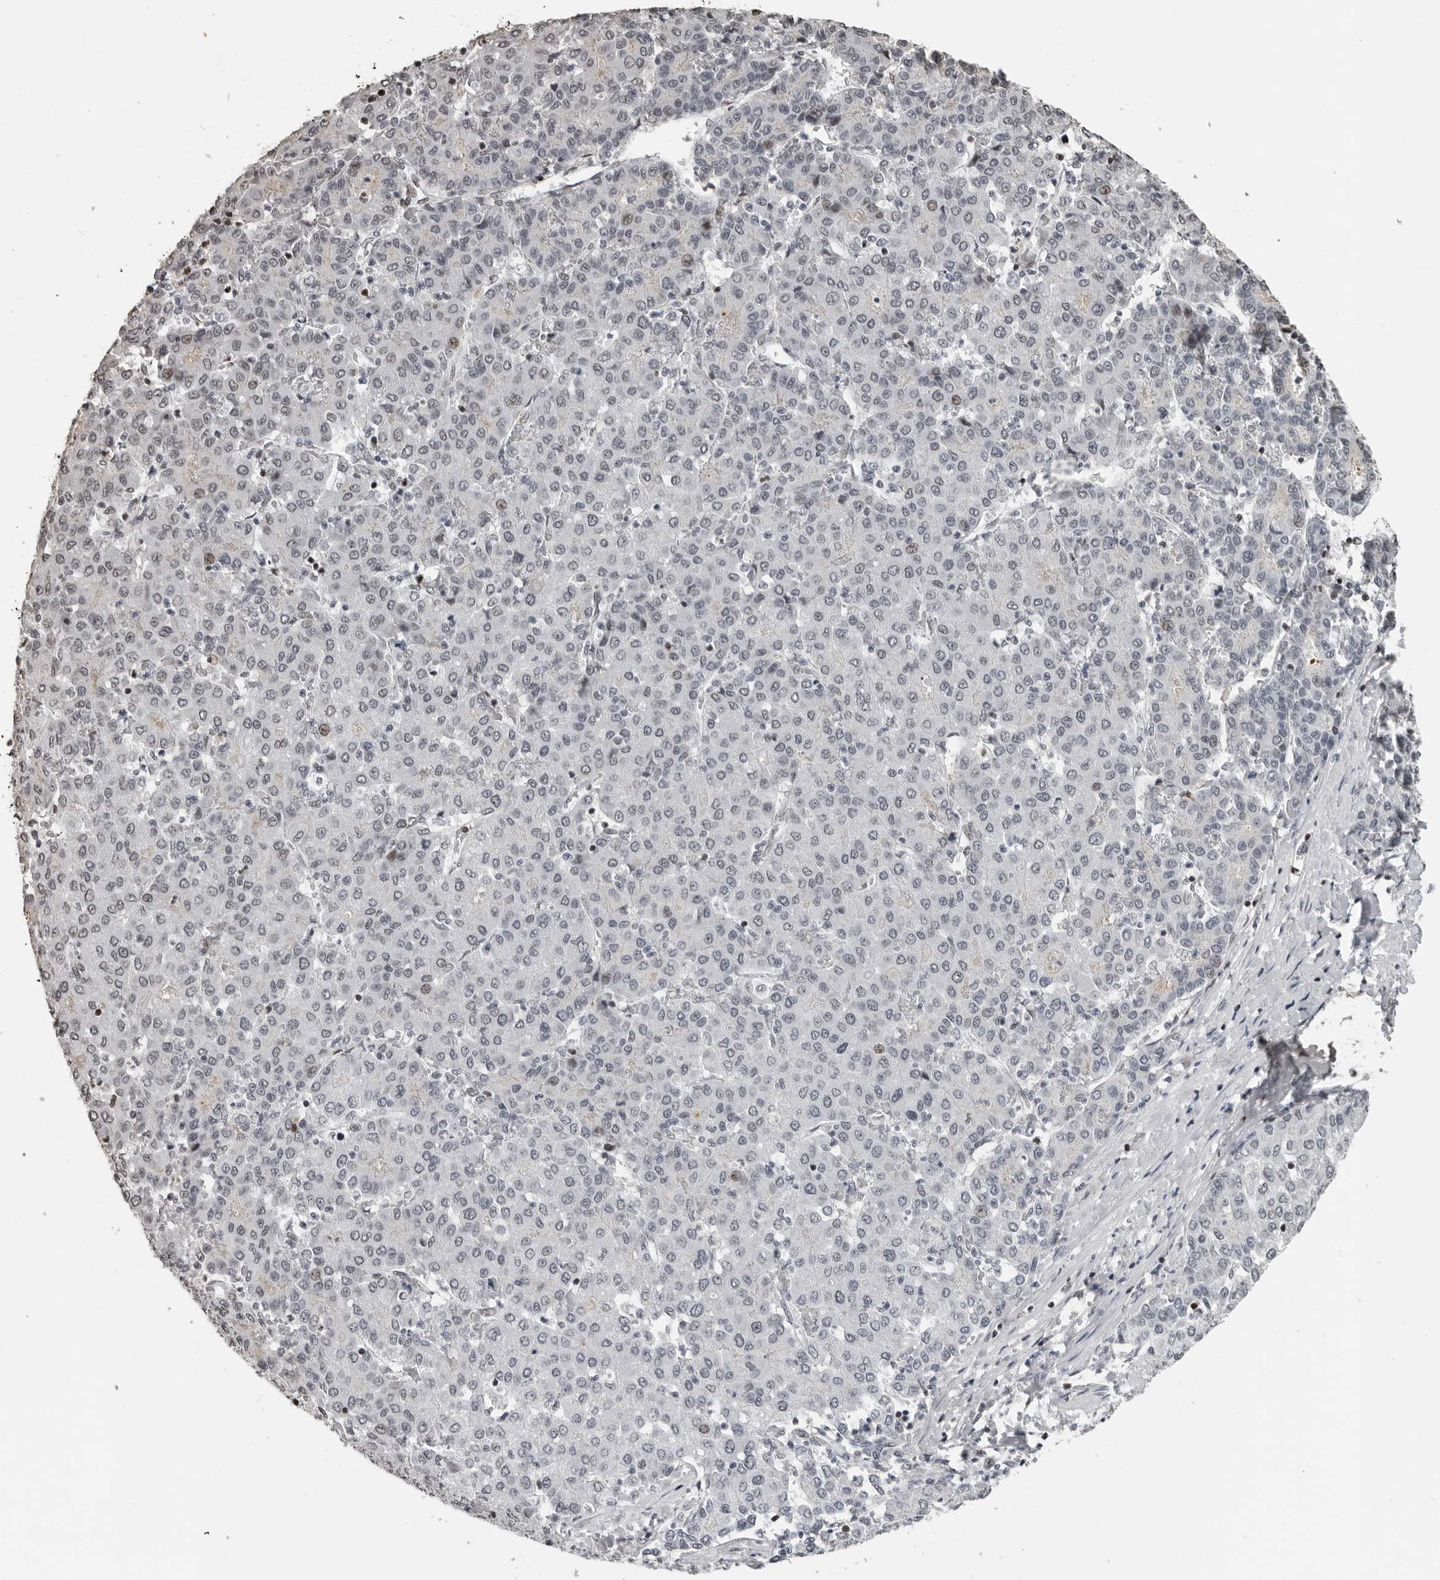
{"staining": {"intensity": "negative", "quantity": "none", "location": "none"}, "tissue": "liver cancer", "cell_type": "Tumor cells", "image_type": "cancer", "snomed": [{"axis": "morphology", "description": "Carcinoma, Hepatocellular, NOS"}, {"axis": "topography", "description": "Liver"}], "caption": "Tumor cells are negative for brown protein staining in liver cancer (hepatocellular carcinoma).", "gene": "ORC1", "patient": {"sex": "male", "age": 65}}